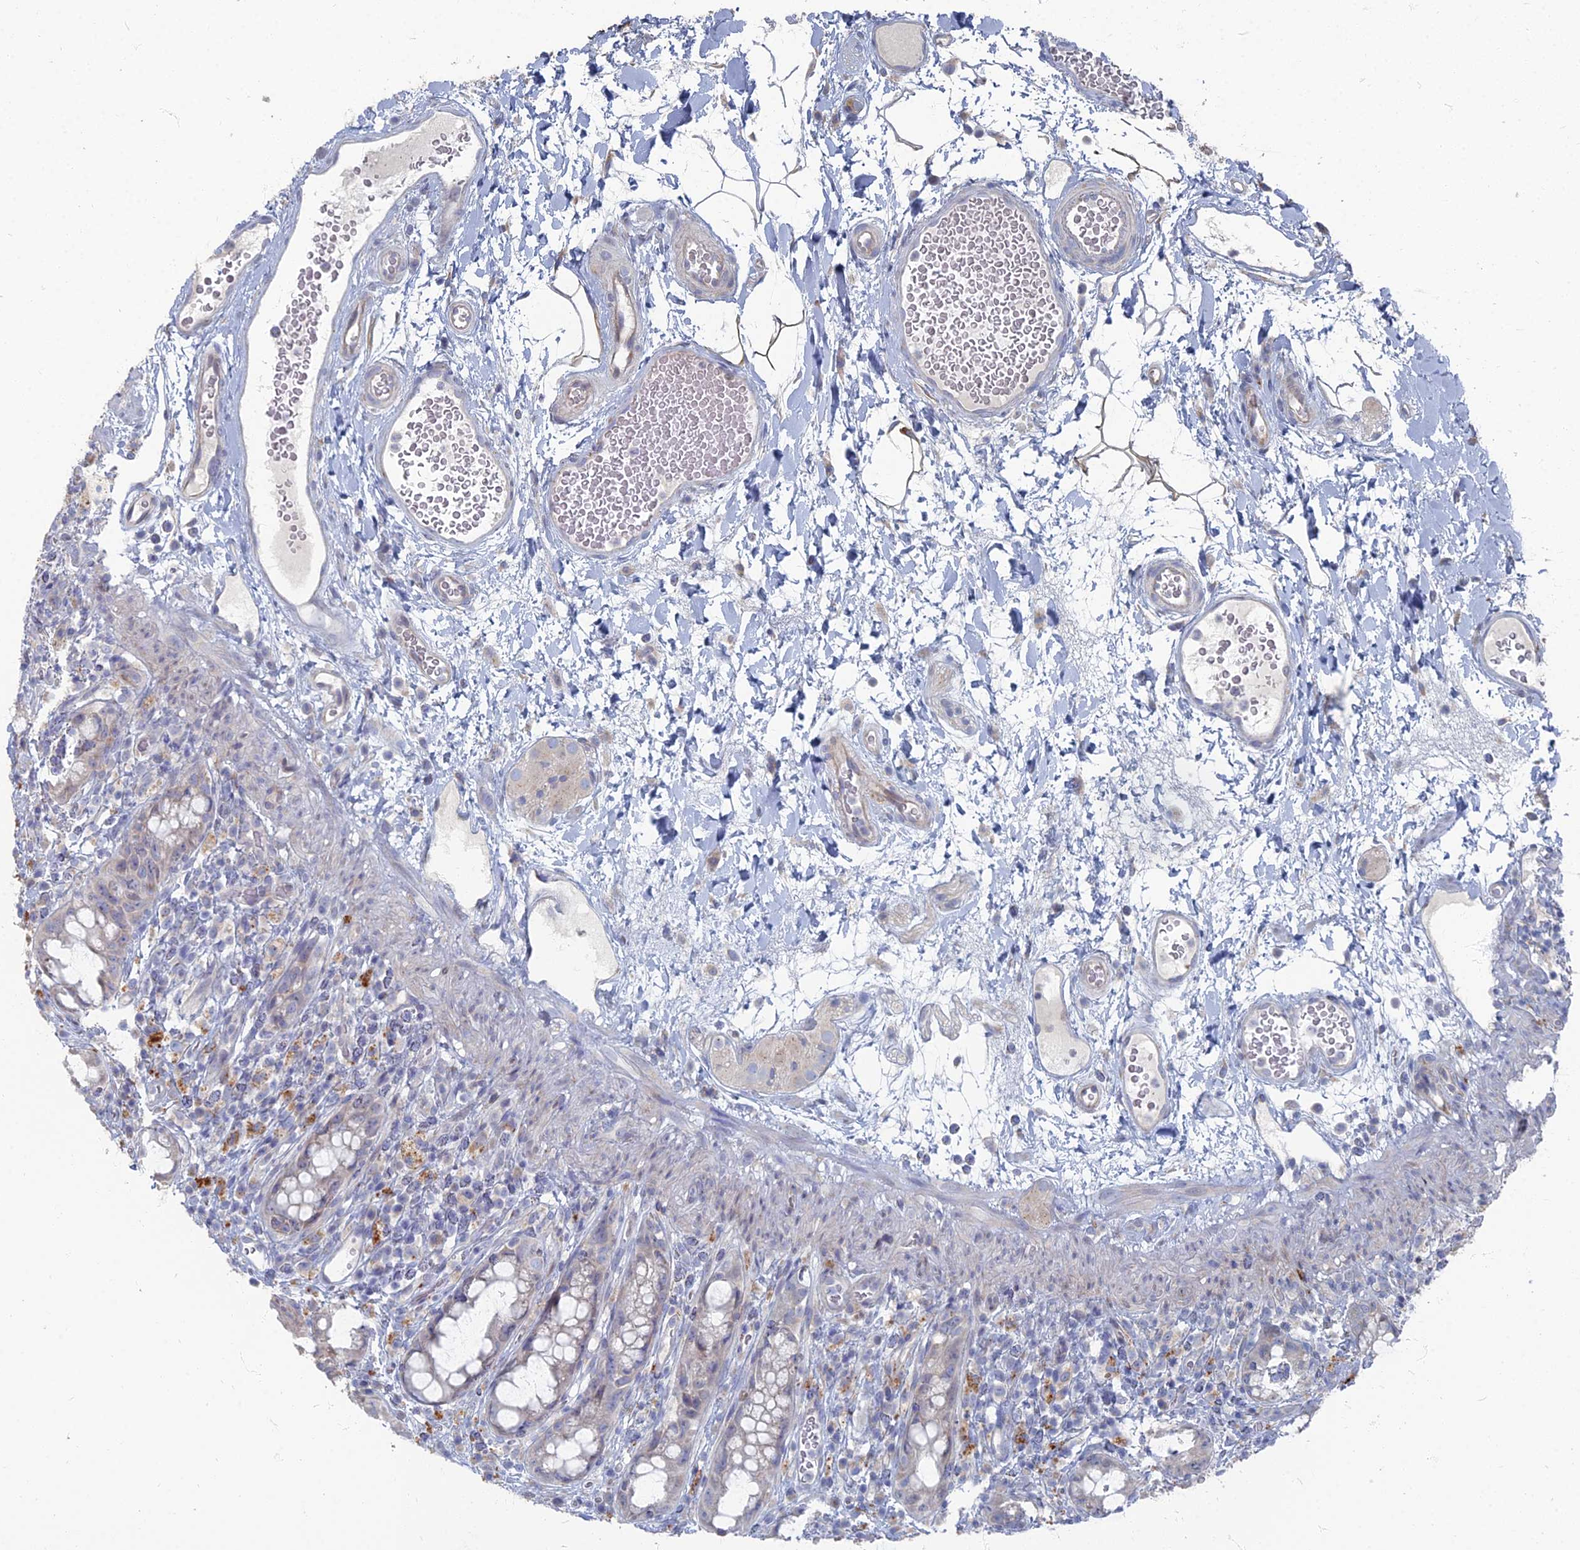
{"staining": {"intensity": "moderate", "quantity": "<25%", "location": "cytoplasmic/membranous"}, "tissue": "rectum", "cell_type": "Glandular cells", "image_type": "normal", "snomed": [{"axis": "morphology", "description": "Normal tissue, NOS"}, {"axis": "topography", "description": "Rectum"}], "caption": "Human rectum stained with a brown dye demonstrates moderate cytoplasmic/membranous positive staining in about <25% of glandular cells.", "gene": "TMEM128", "patient": {"sex": "female", "age": 57}}